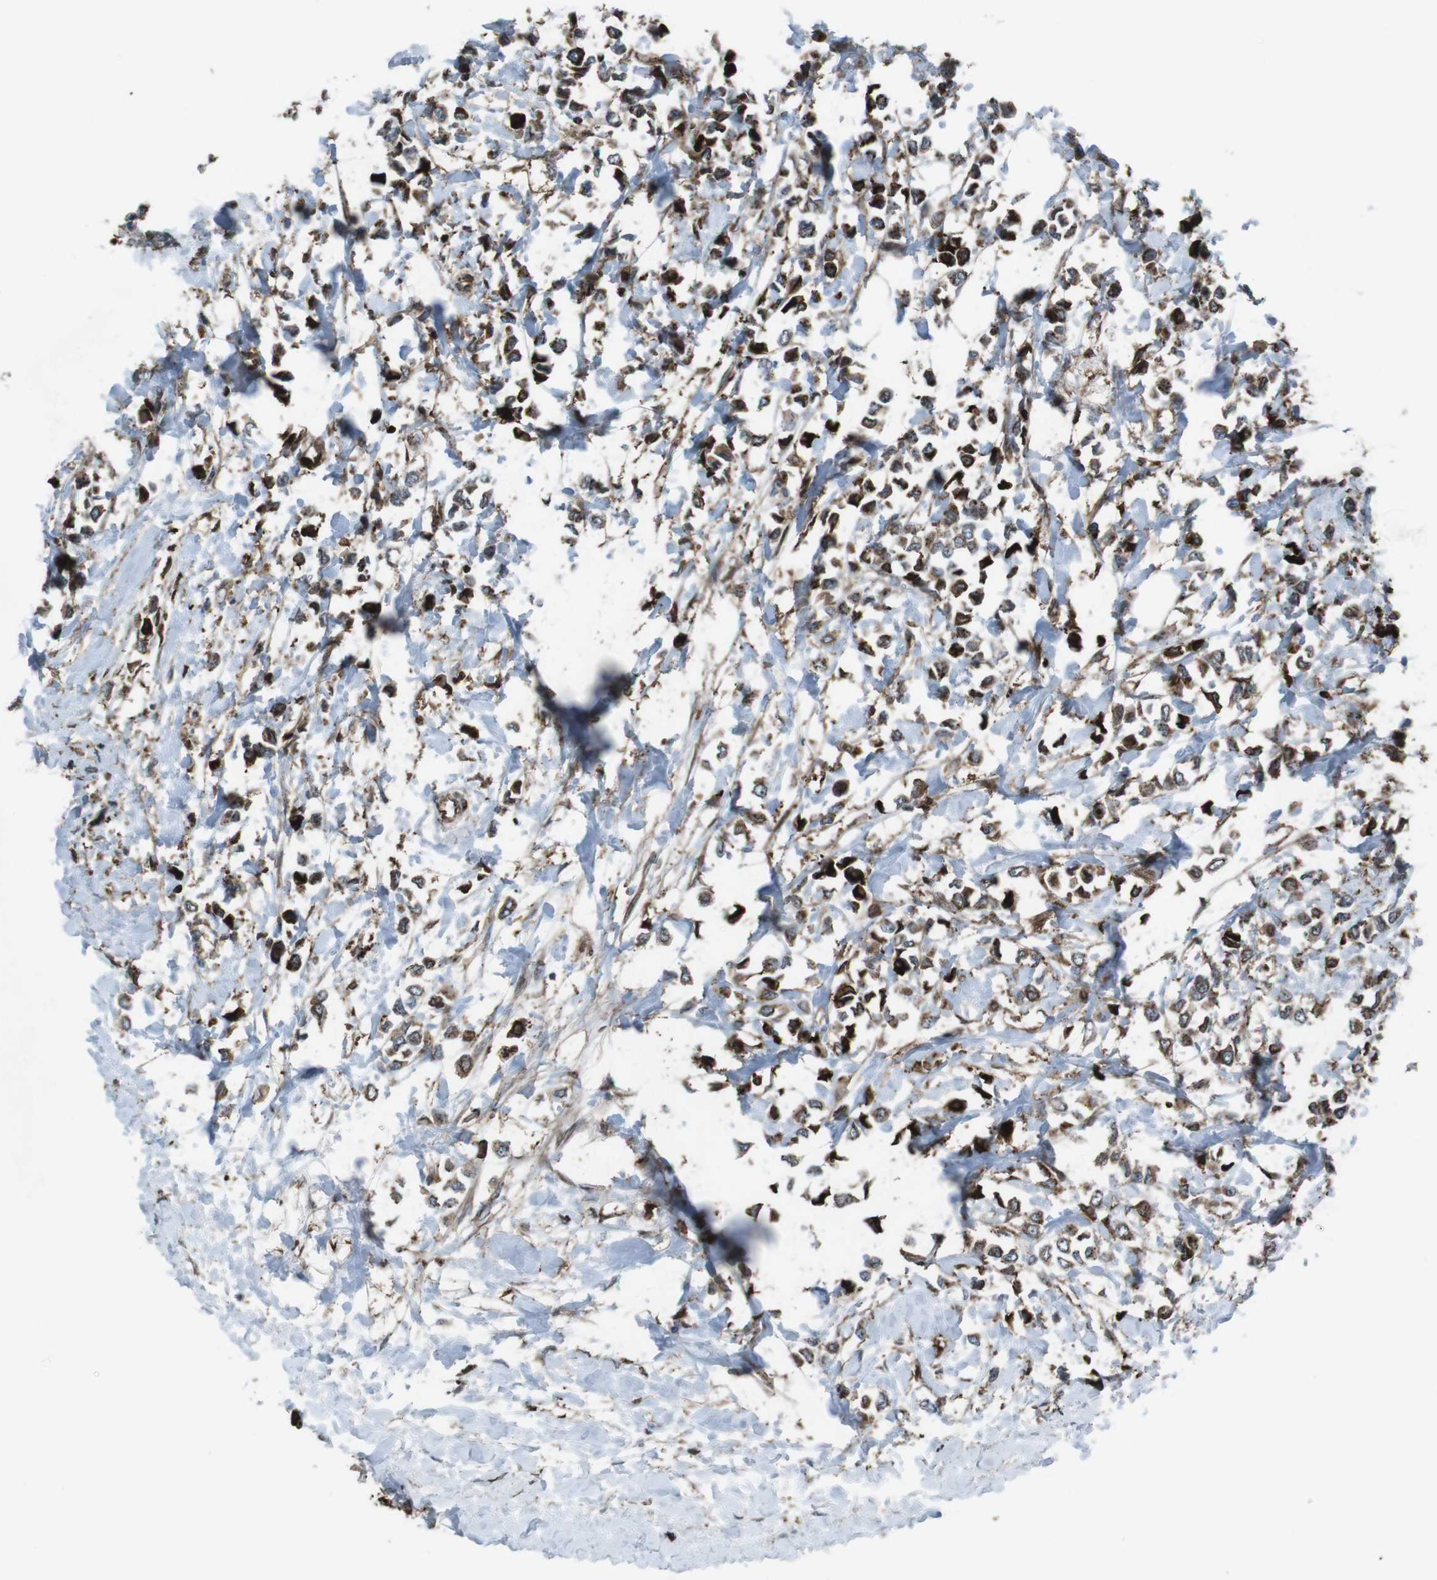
{"staining": {"intensity": "strong", "quantity": ">75%", "location": "cytoplasmic/membranous"}, "tissue": "breast cancer", "cell_type": "Tumor cells", "image_type": "cancer", "snomed": [{"axis": "morphology", "description": "Lobular carcinoma"}, {"axis": "topography", "description": "Breast"}], "caption": "Tumor cells demonstrate strong cytoplasmic/membranous expression in about >75% of cells in breast lobular carcinoma.", "gene": "GDF10", "patient": {"sex": "female", "age": 51}}